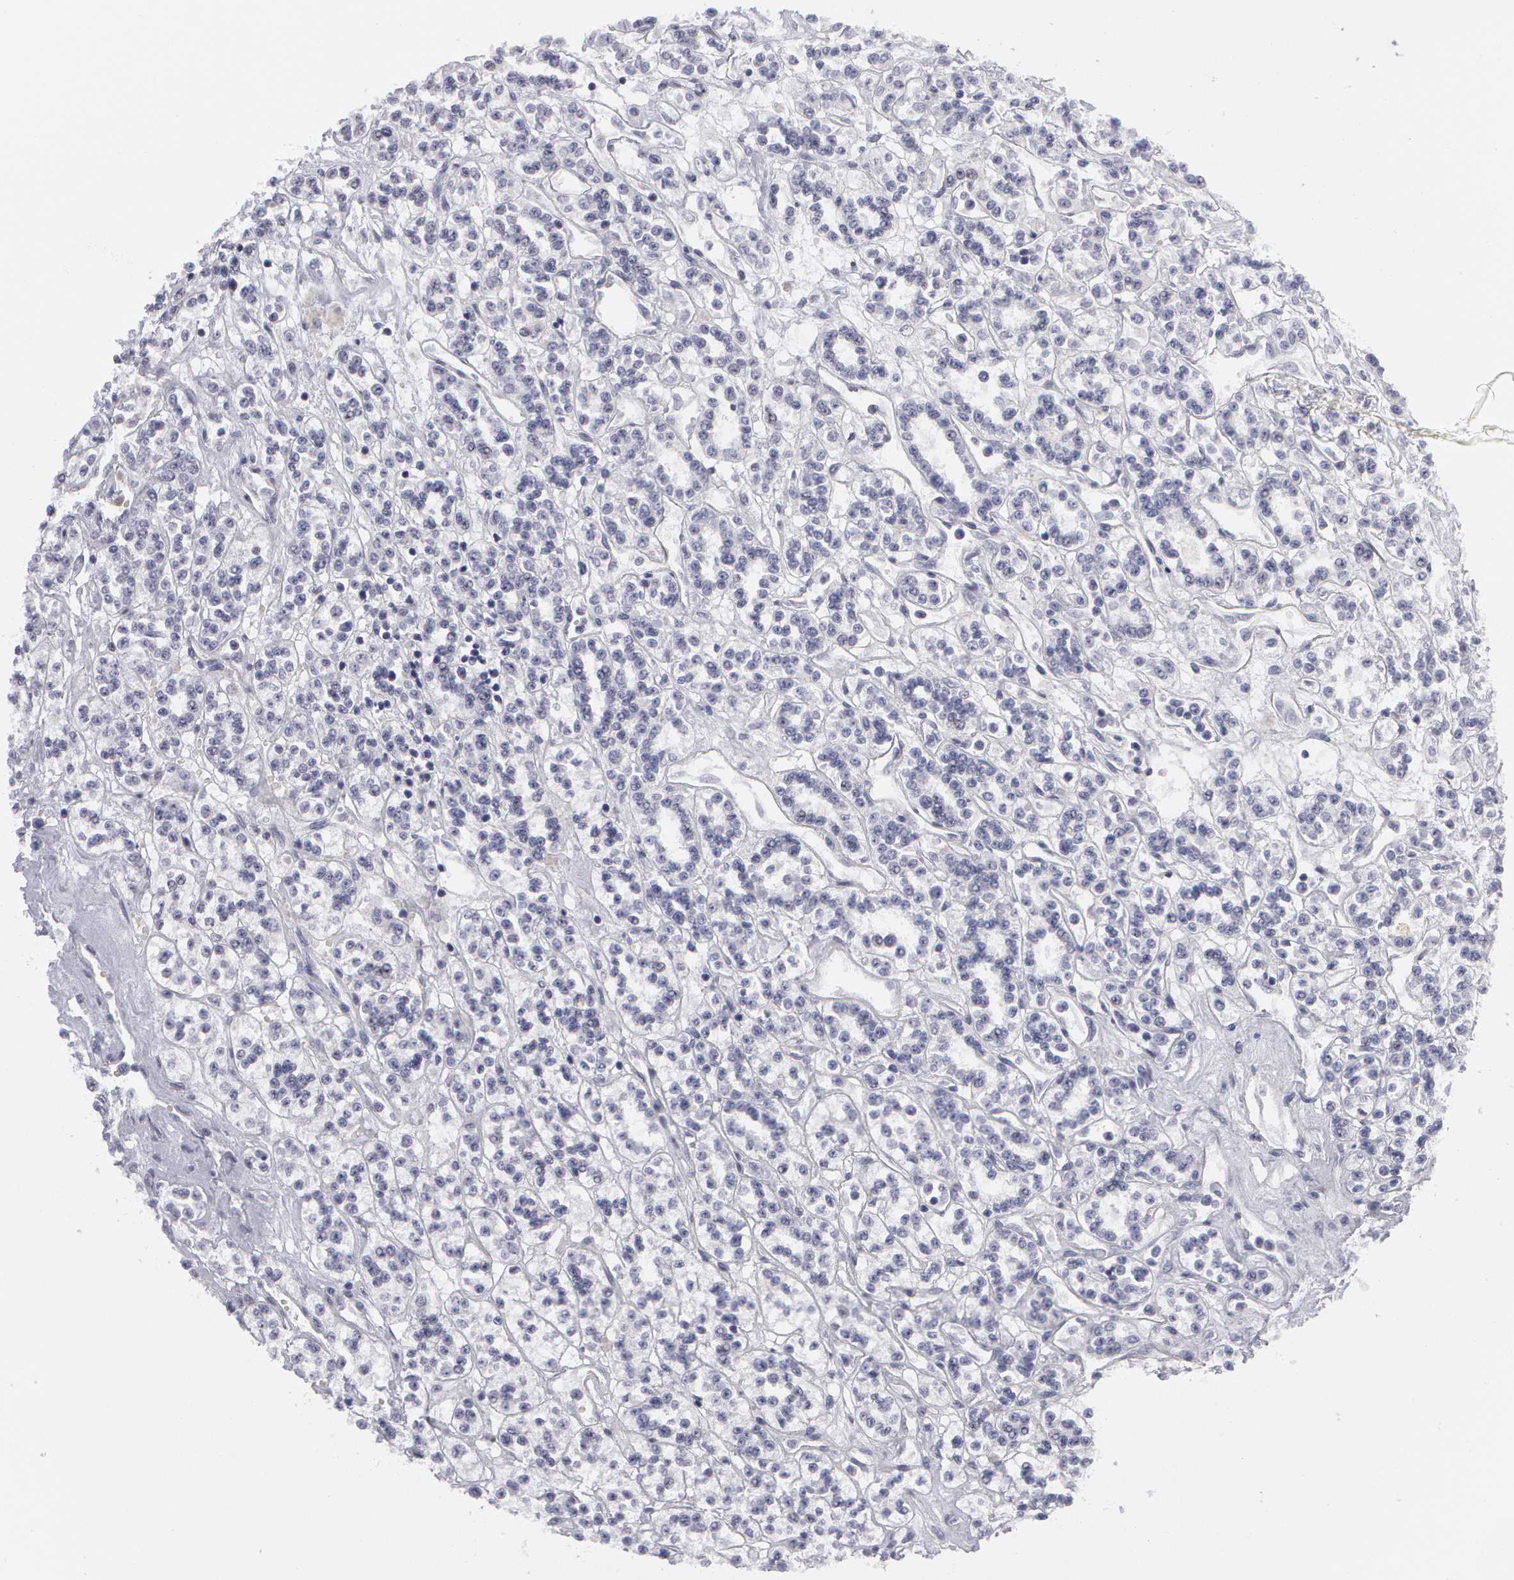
{"staining": {"intensity": "negative", "quantity": "none", "location": "none"}, "tissue": "renal cancer", "cell_type": "Tumor cells", "image_type": "cancer", "snomed": [{"axis": "morphology", "description": "Adenocarcinoma, NOS"}, {"axis": "topography", "description": "Kidney"}], "caption": "Tumor cells are negative for protein expression in human adenocarcinoma (renal).", "gene": "SMC1B", "patient": {"sex": "female", "age": 76}}